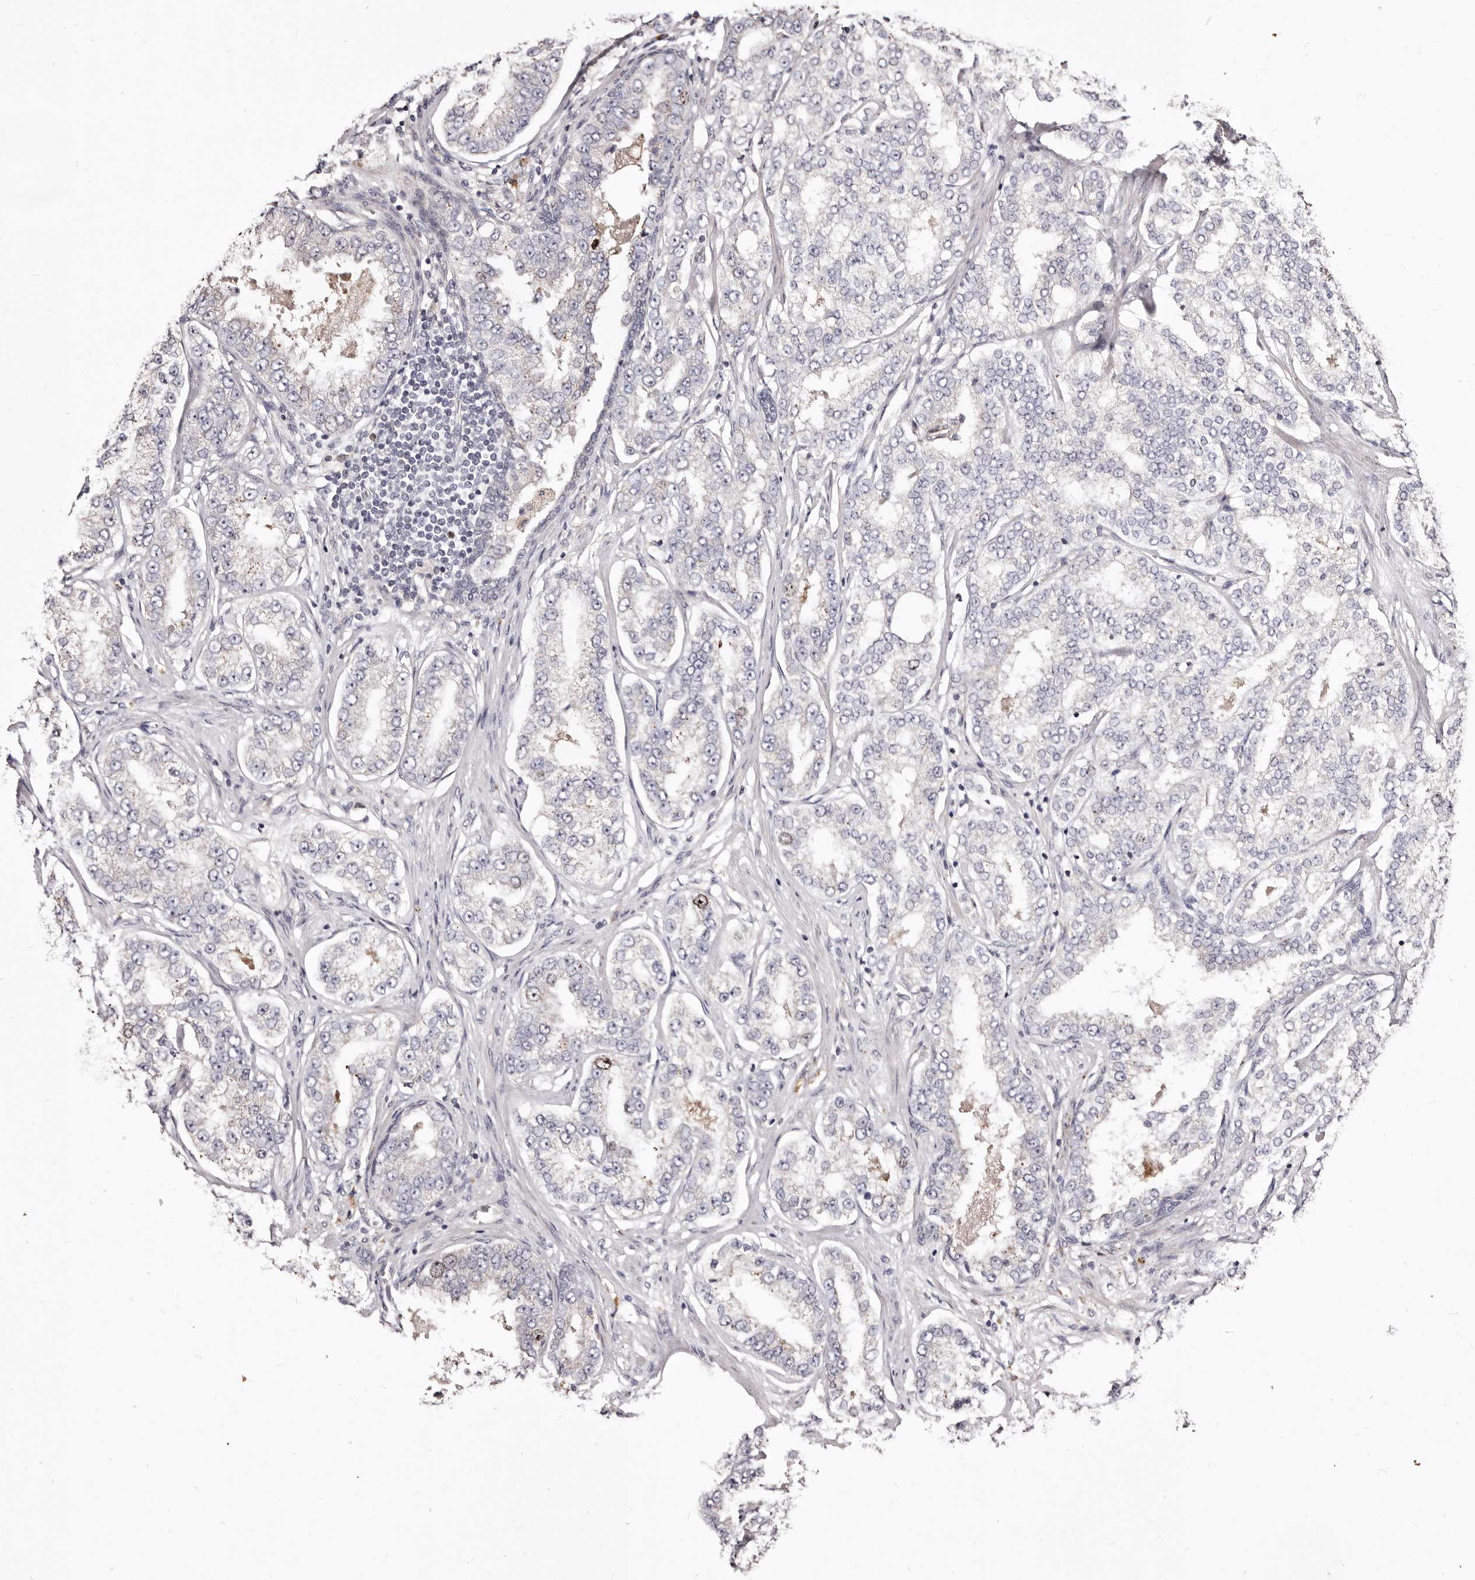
{"staining": {"intensity": "negative", "quantity": "none", "location": "none"}, "tissue": "prostate cancer", "cell_type": "Tumor cells", "image_type": "cancer", "snomed": [{"axis": "morphology", "description": "Normal tissue, NOS"}, {"axis": "morphology", "description": "Adenocarcinoma, High grade"}, {"axis": "topography", "description": "Prostate"}], "caption": "Immunohistochemistry (IHC) of human prostate high-grade adenocarcinoma displays no staining in tumor cells. (DAB (3,3'-diaminobenzidine) immunohistochemistry (IHC) visualized using brightfield microscopy, high magnification).", "gene": "CDCA8", "patient": {"sex": "male", "age": 83}}